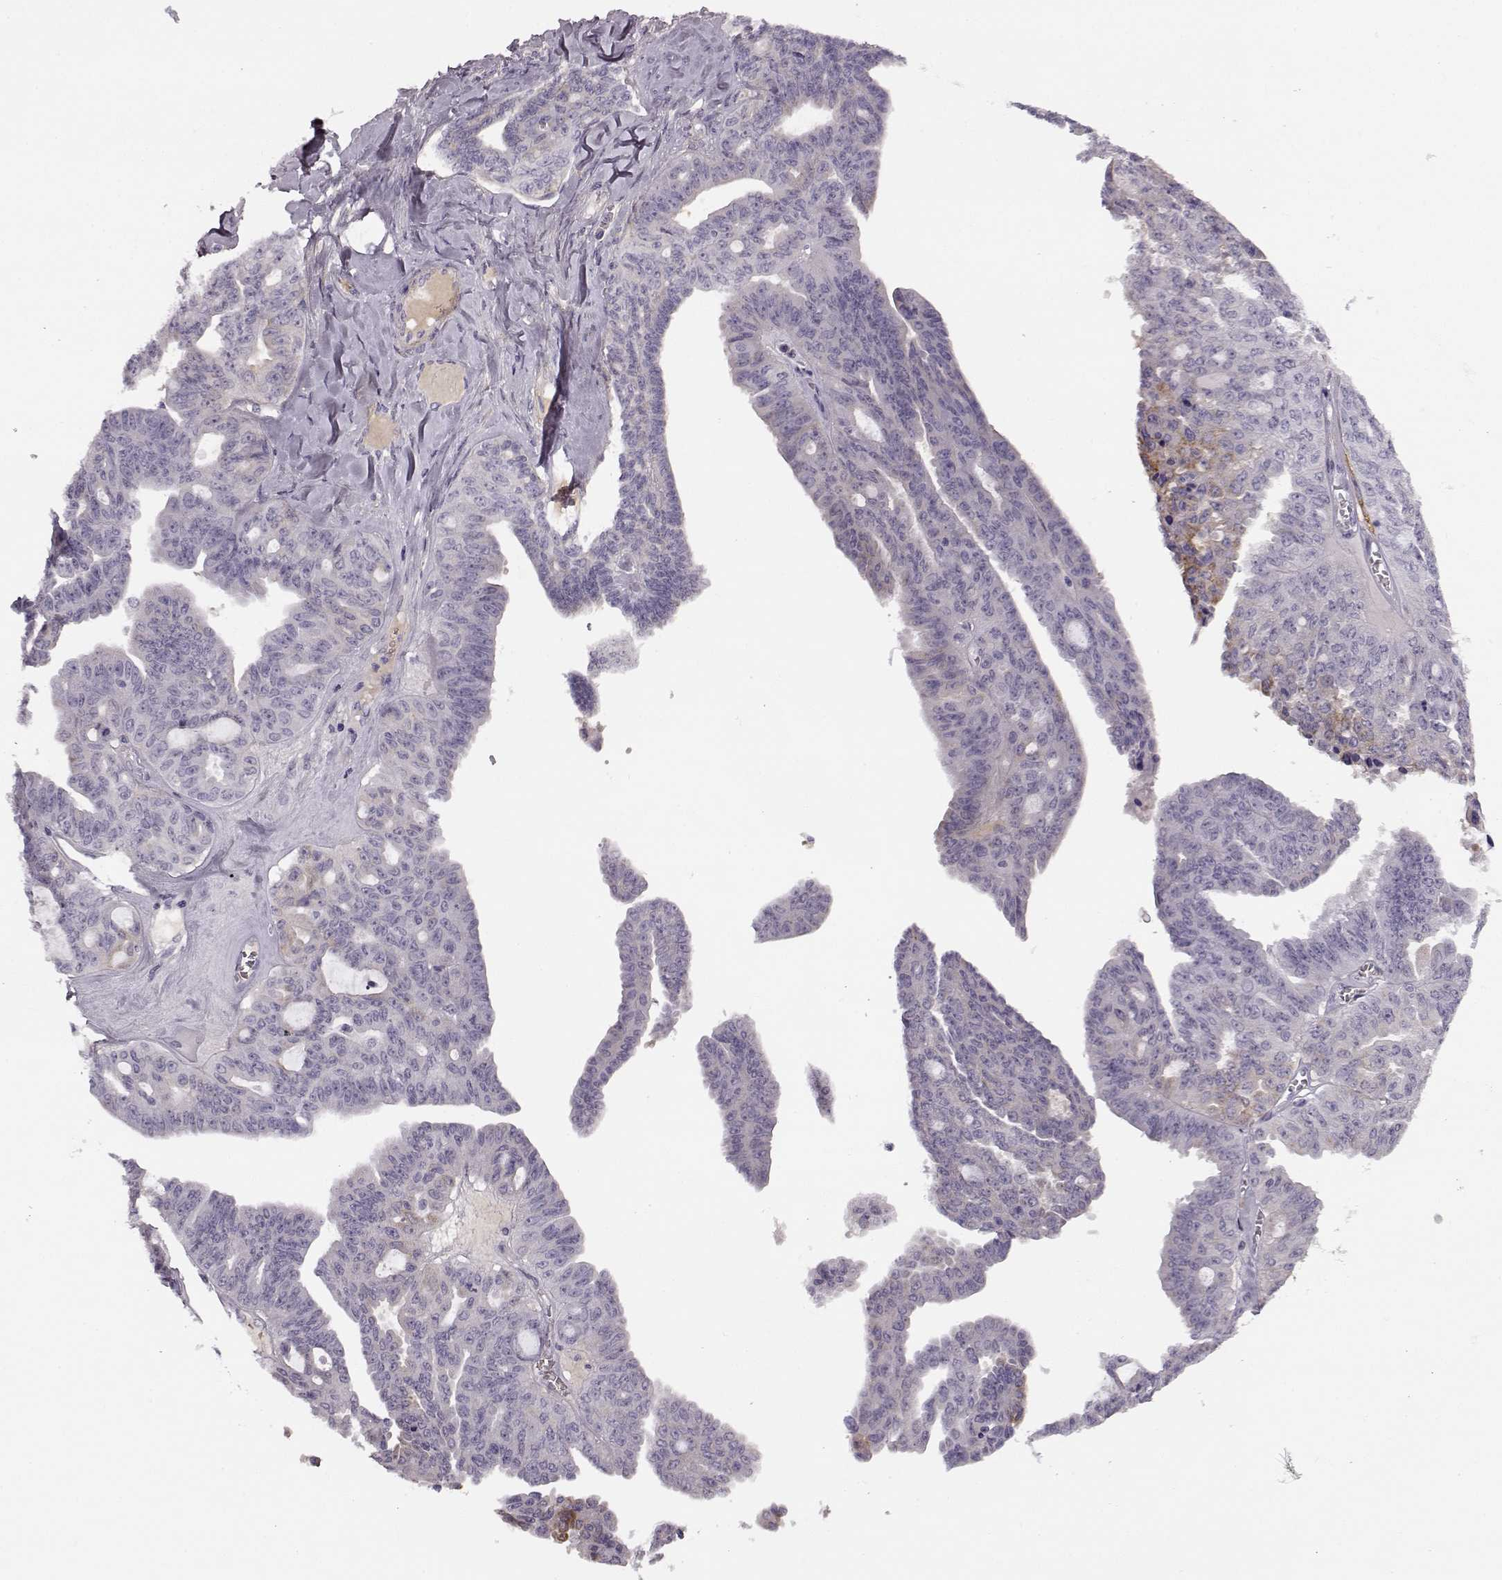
{"staining": {"intensity": "negative", "quantity": "none", "location": "none"}, "tissue": "ovarian cancer", "cell_type": "Tumor cells", "image_type": "cancer", "snomed": [{"axis": "morphology", "description": "Cystadenocarcinoma, serous, NOS"}, {"axis": "topography", "description": "Ovary"}], "caption": "Protein analysis of ovarian cancer (serous cystadenocarcinoma) exhibits no significant expression in tumor cells.", "gene": "TRIM69", "patient": {"sex": "female", "age": 71}}